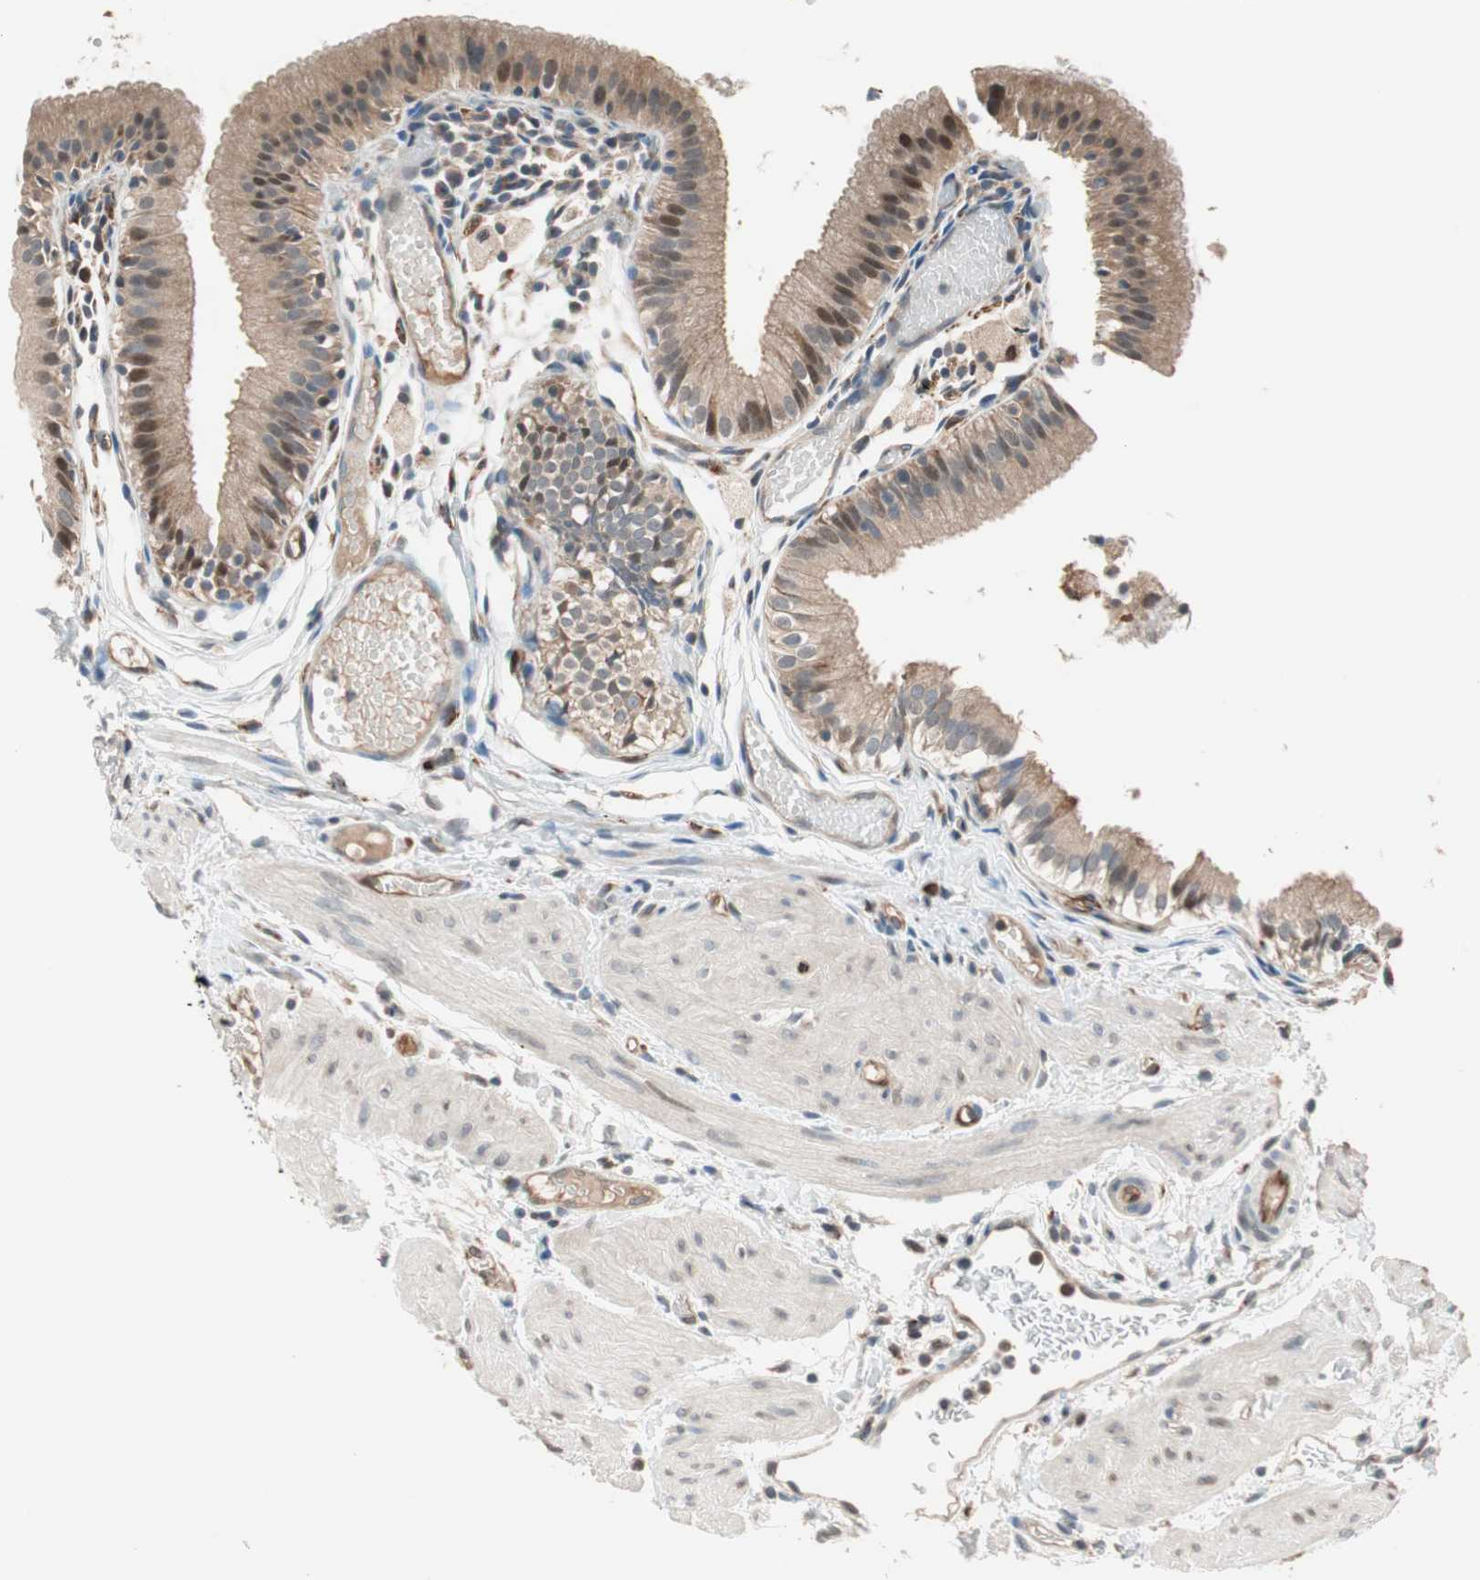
{"staining": {"intensity": "moderate", "quantity": ">75%", "location": "cytoplasmic/membranous"}, "tissue": "gallbladder", "cell_type": "Glandular cells", "image_type": "normal", "snomed": [{"axis": "morphology", "description": "Normal tissue, NOS"}, {"axis": "topography", "description": "Gallbladder"}], "caption": "A medium amount of moderate cytoplasmic/membranous expression is identified in approximately >75% of glandular cells in benign gallbladder. The protein of interest is shown in brown color, while the nuclei are stained blue.", "gene": "P3R3URF", "patient": {"sex": "female", "age": 26}}